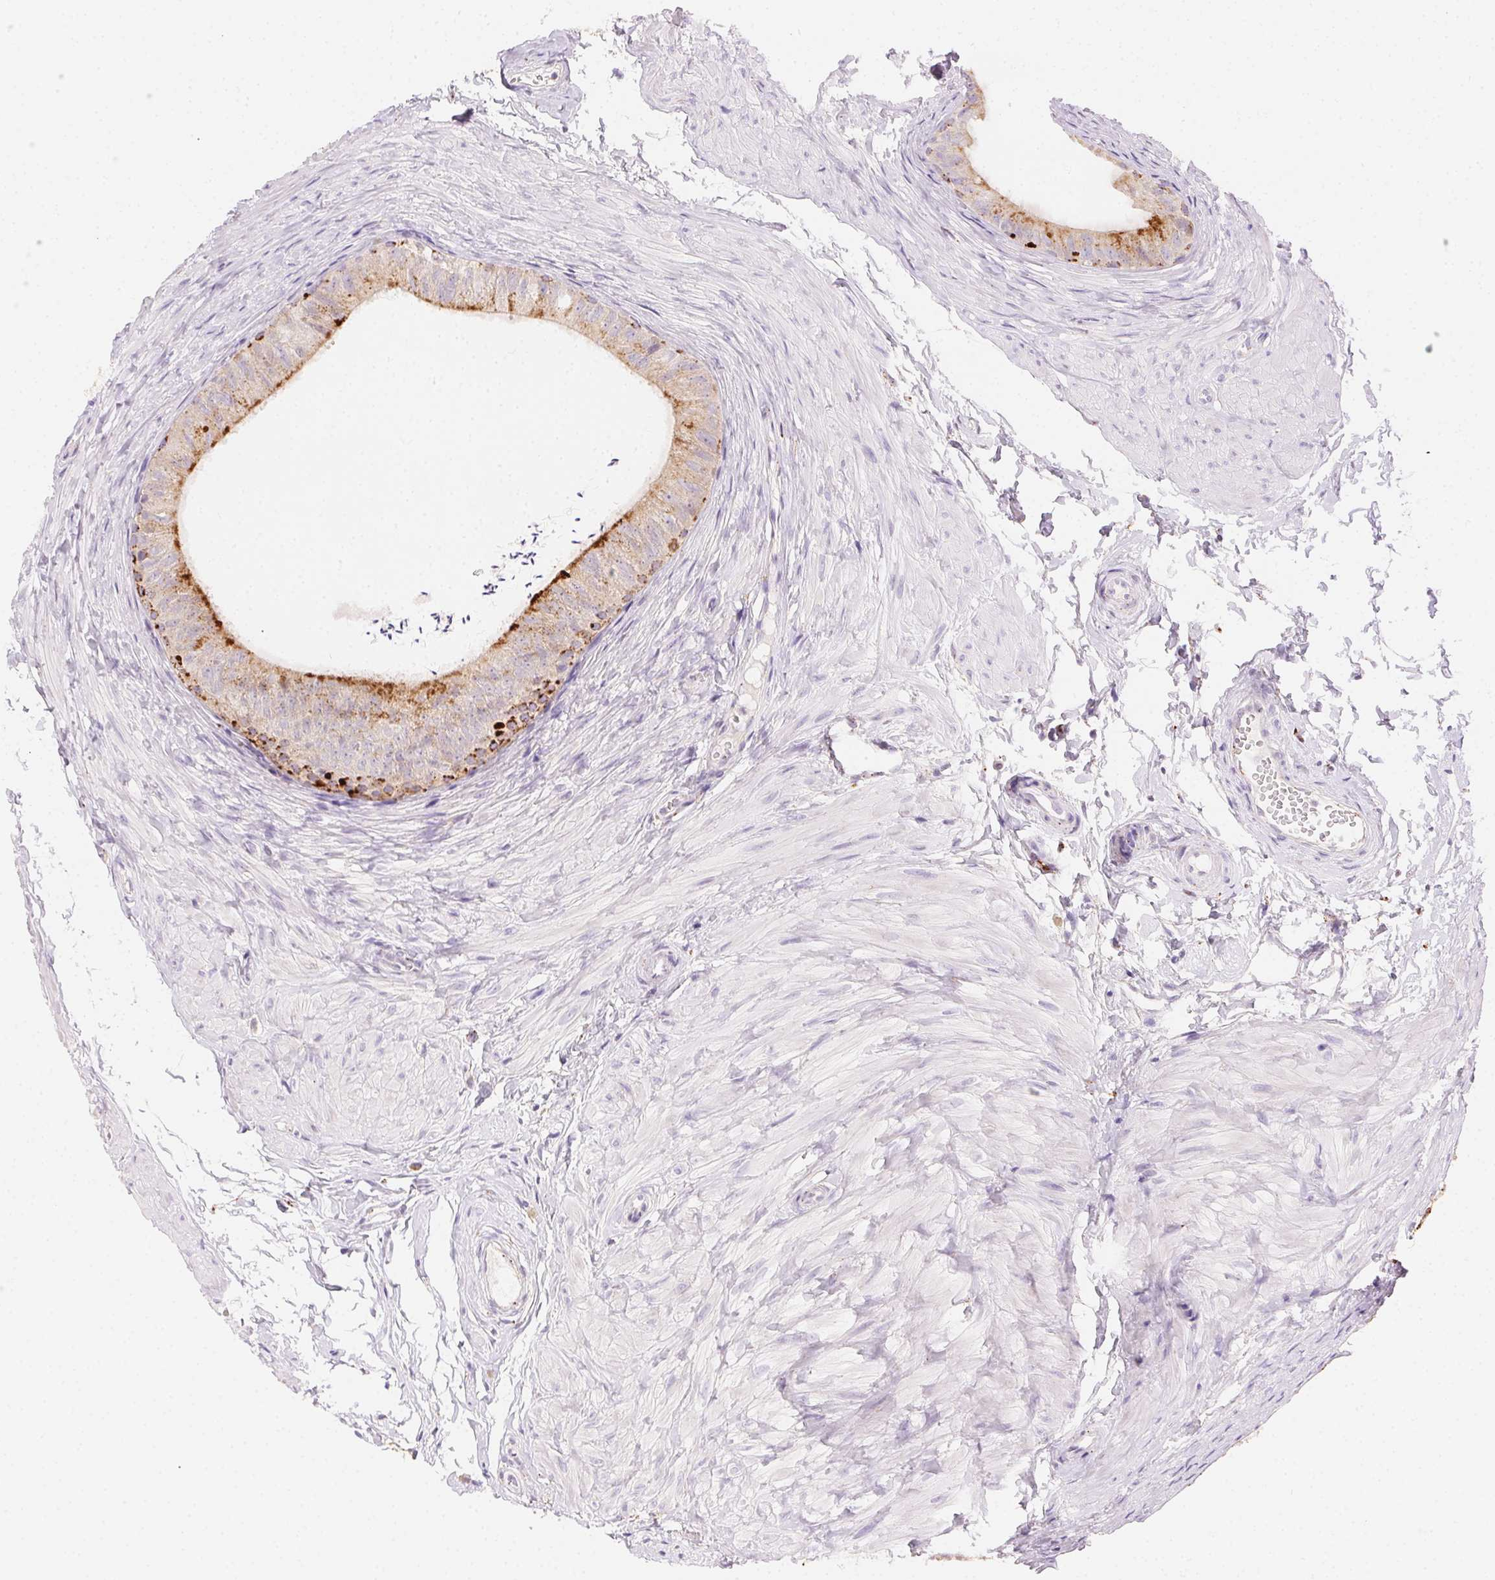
{"staining": {"intensity": "strong", "quantity": "25%-75%", "location": "cytoplasmic/membranous"}, "tissue": "epididymis", "cell_type": "Glandular cells", "image_type": "normal", "snomed": [{"axis": "morphology", "description": "Normal tissue, NOS"}, {"axis": "topography", "description": "Epididymis, spermatic cord, NOS"}, {"axis": "topography", "description": "Epididymis"}, {"axis": "topography", "description": "Peripheral nerve tissue"}], "caption": "Normal epididymis was stained to show a protein in brown. There is high levels of strong cytoplasmic/membranous expression in about 25%-75% of glandular cells.", "gene": "SCPEP1", "patient": {"sex": "male", "age": 29}}